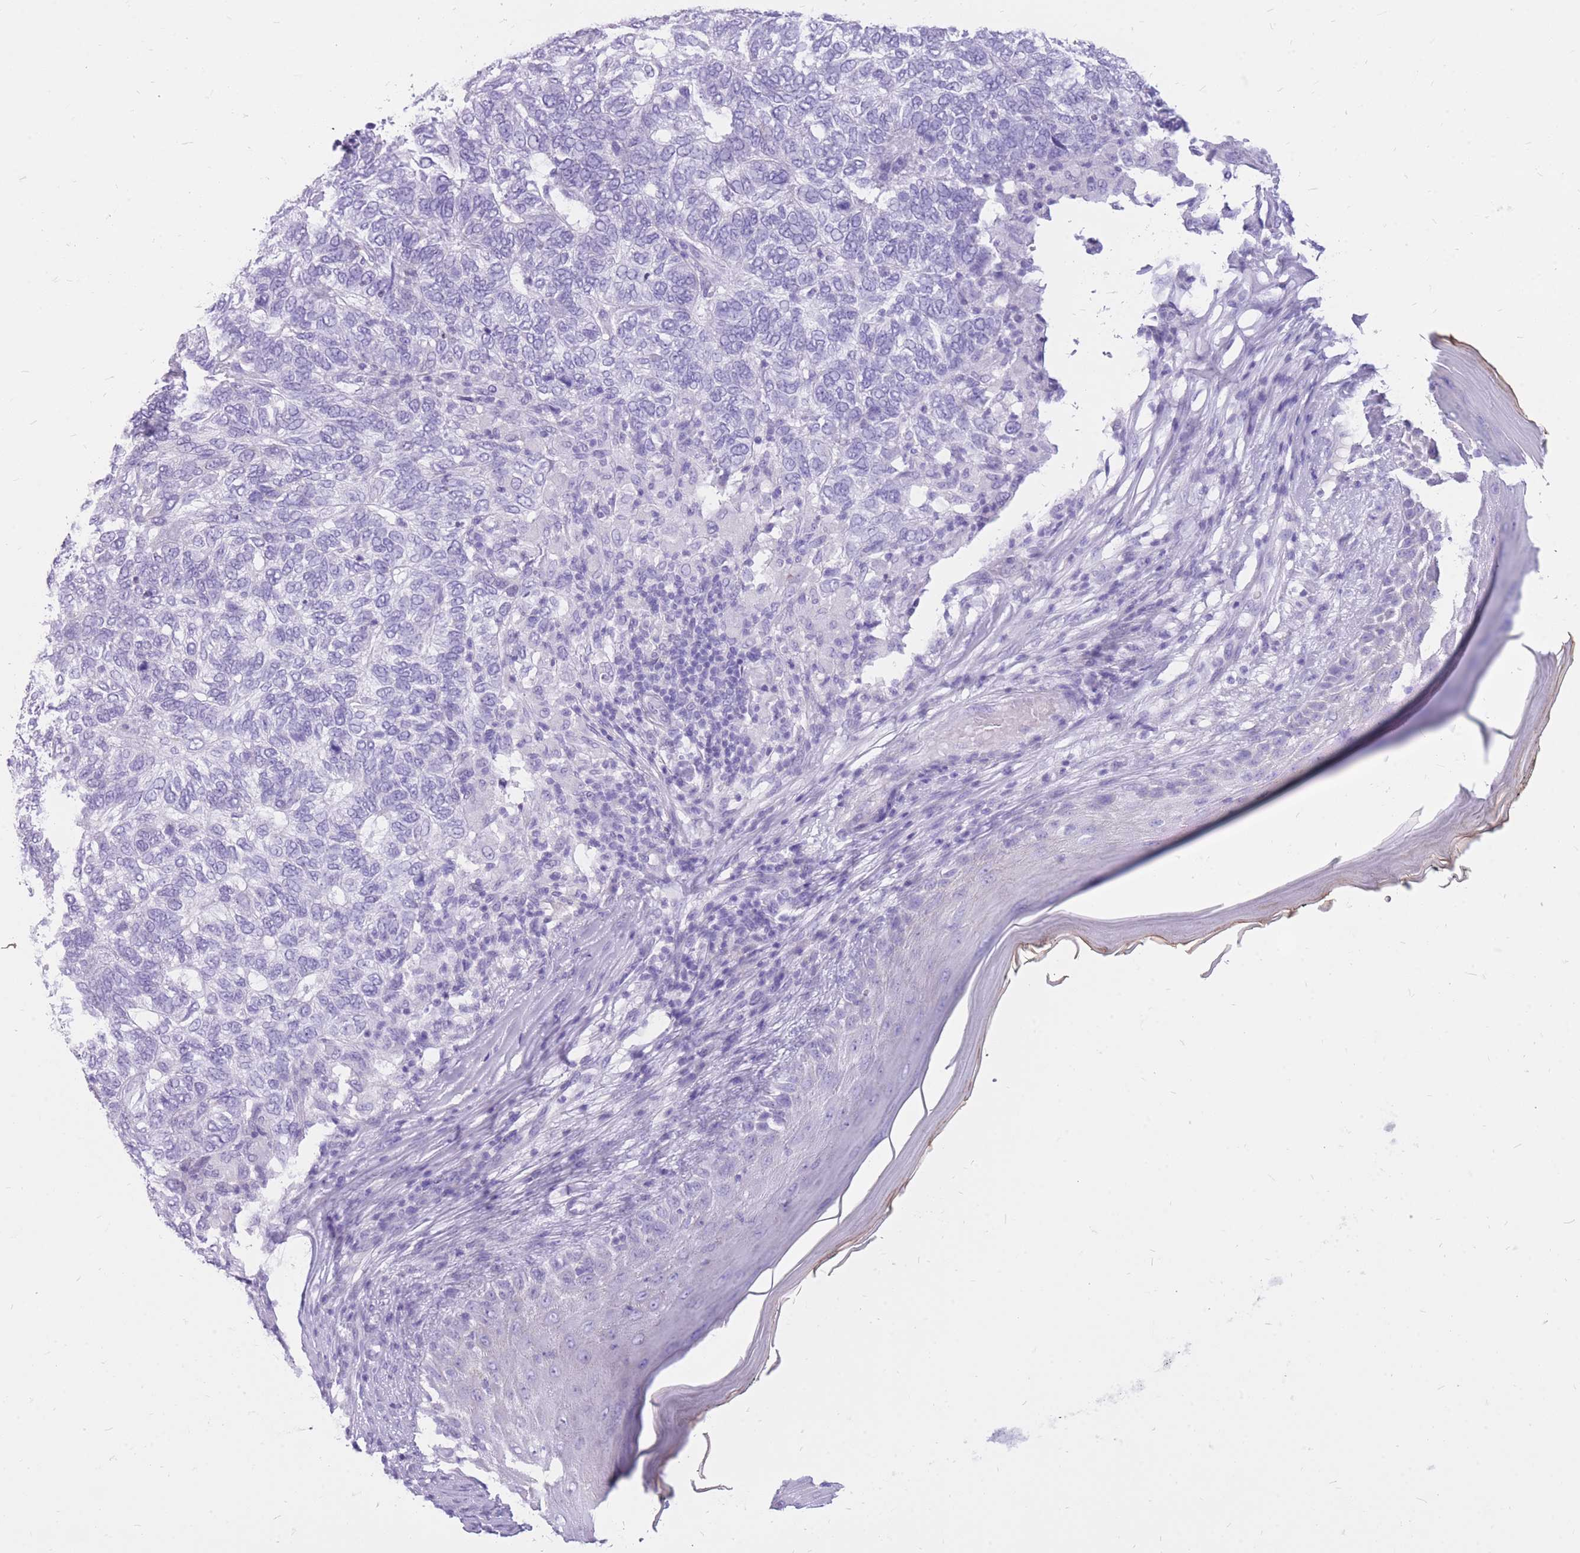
{"staining": {"intensity": "negative", "quantity": "none", "location": "none"}, "tissue": "skin cancer", "cell_type": "Tumor cells", "image_type": "cancer", "snomed": [{"axis": "morphology", "description": "Basal cell carcinoma"}, {"axis": "topography", "description": "Skin"}], "caption": "IHC micrograph of human skin cancer (basal cell carcinoma) stained for a protein (brown), which displays no staining in tumor cells.", "gene": "CYP21A2", "patient": {"sex": "female", "age": 65}}